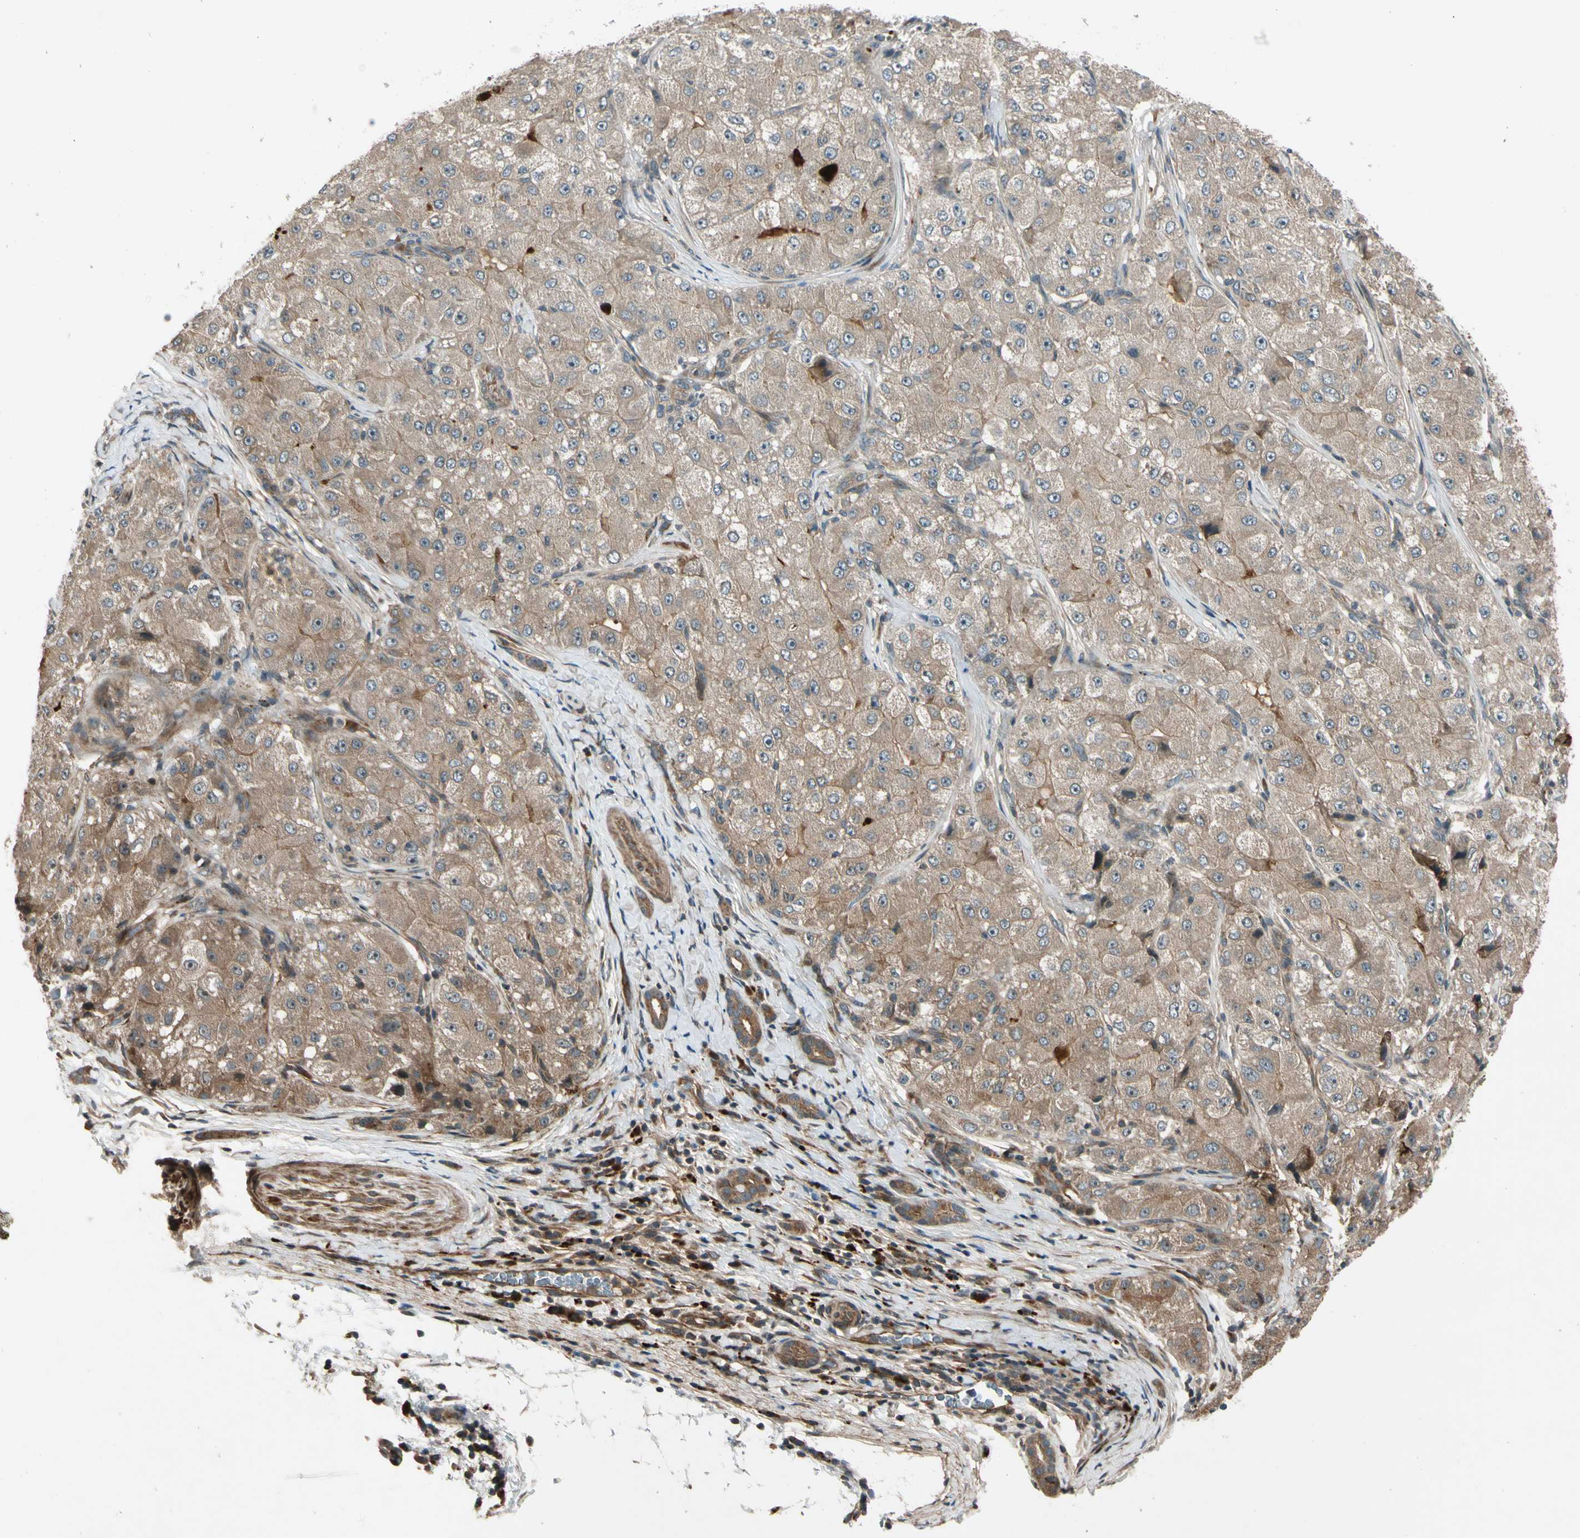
{"staining": {"intensity": "moderate", "quantity": ">75%", "location": "cytoplasmic/membranous"}, "tissue": "liver cancer", "cell_type": "Tumor cells", "image_type": "cancer", "snomed": [{"axis": "morphology", "description": "Carcinoma, Hepatocellular, NOS"}, {"axis": "topography", "description": "Liver"}], "caption": "Moderate cytoplasmic/membranous staining is seen in about >75% of tumor cells in hepatocellular carcinoma (liver).", "gene": "ACVR1C", "patient": {"sex": "male", "age": 80}}